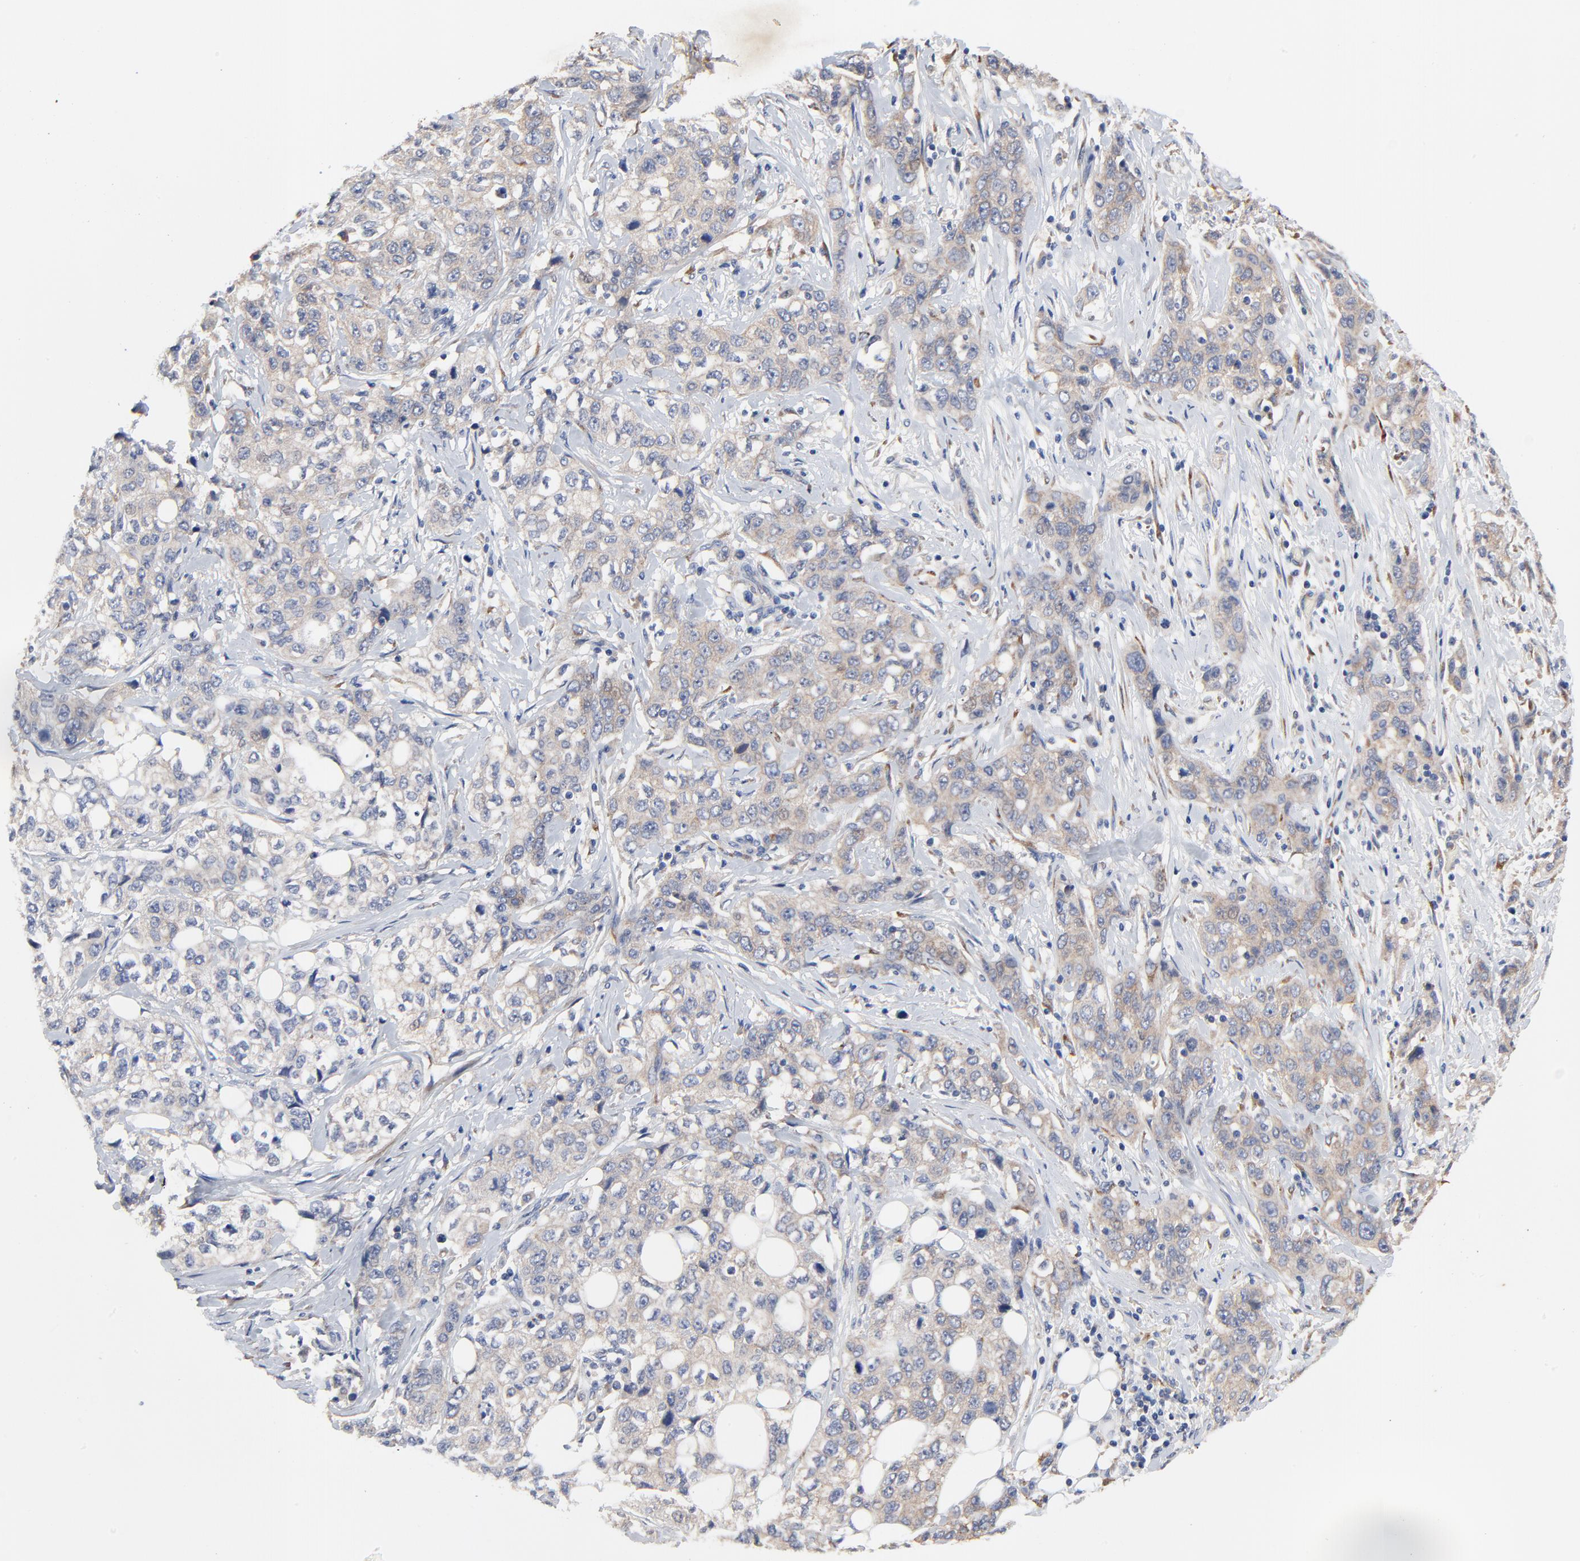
{"staining": {"intensity": "weak", "quantity": "25%-75%", "location": "cytoplasmic/membranous"}, "tissue": "stomach cancer", "cell_type": "Tumor cells", "image_type": "cancer", "snomed": [{"axis": "morphology", "description": "Adenocarcinoma, NOS"}, {"axis": "topography", "description": "Stomach"}], "caption": "The micrograph reveals a brown stain indicating the presence of a protein in the cytoplasmic/membranous of tumor cells in adenocarcinoma (stomach).", "gene": "VAV2", "patient": {"sex": "male", "age": 48}}